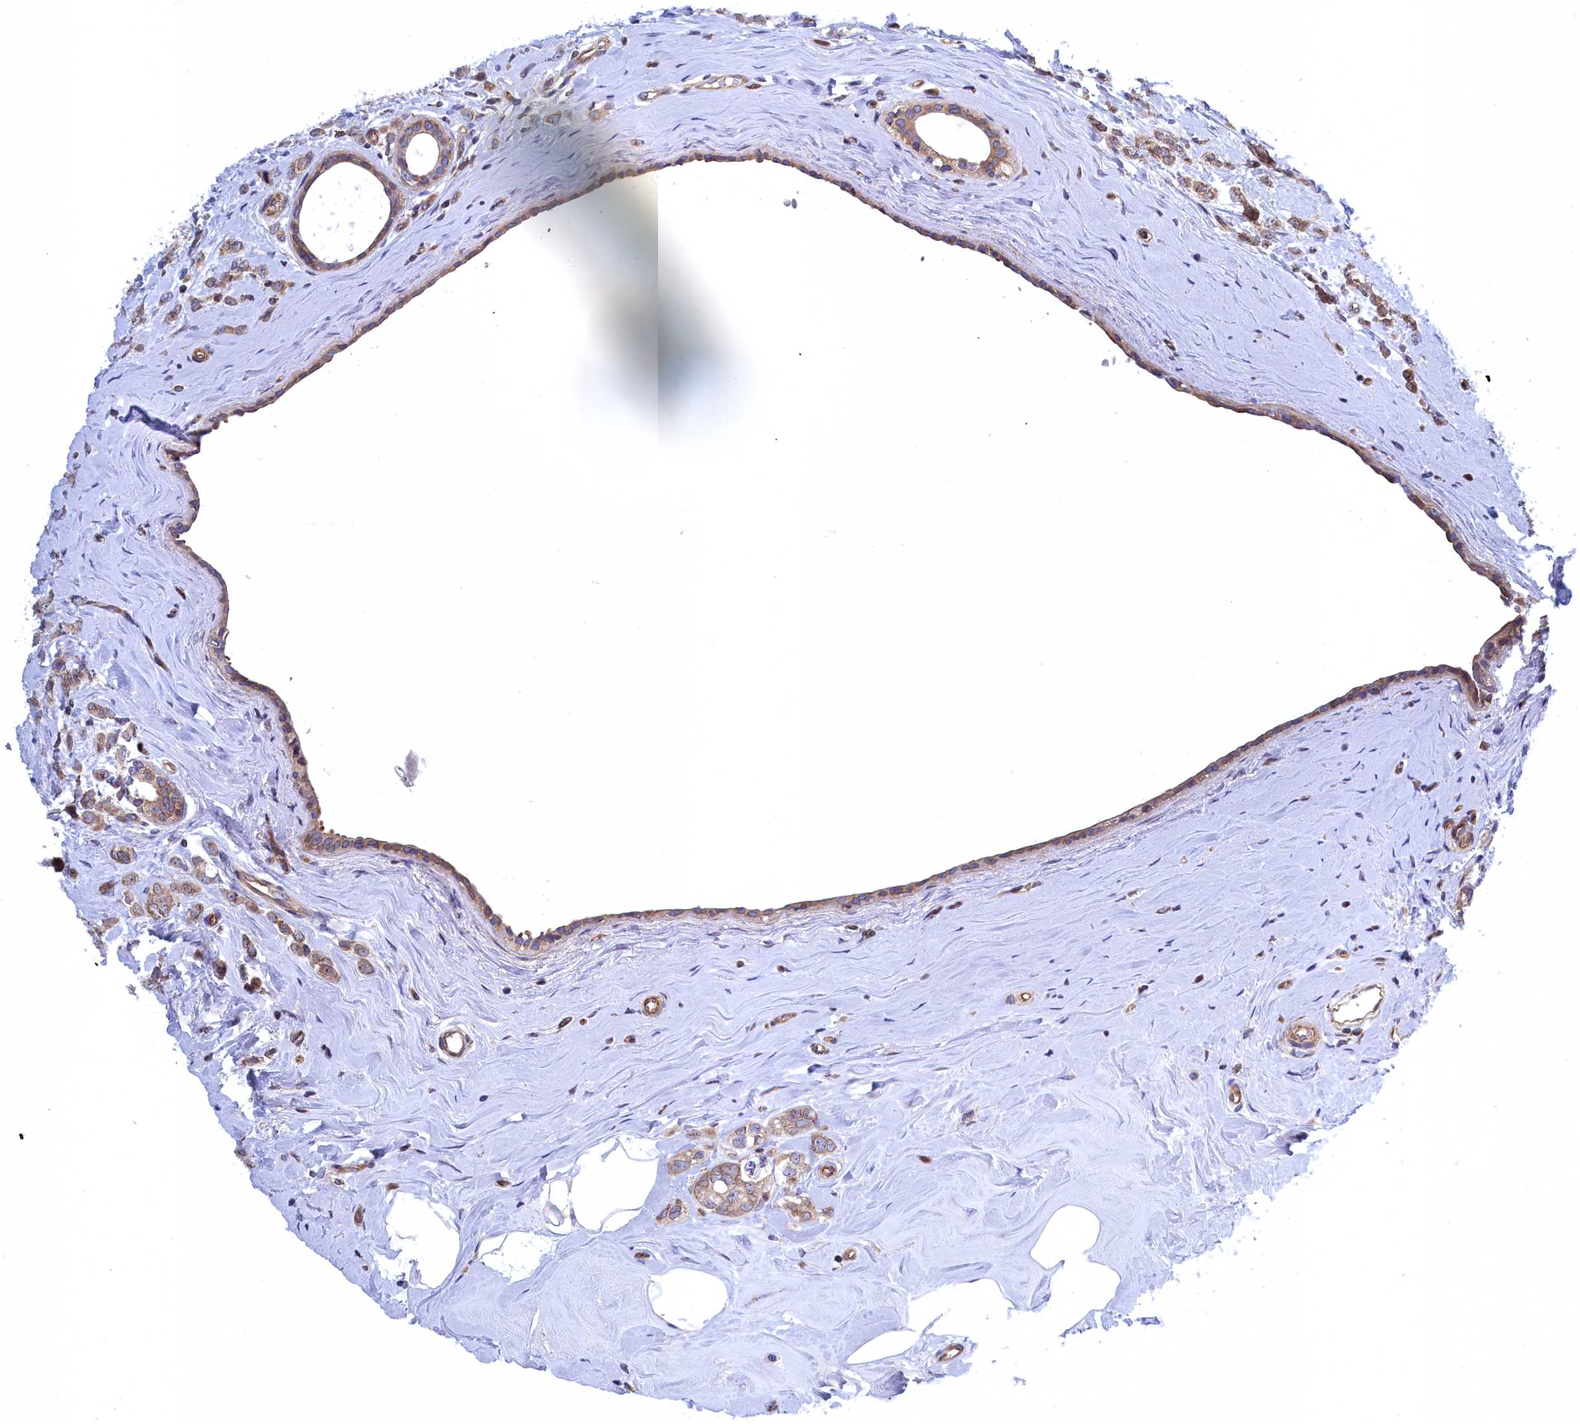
{"staining": {"intensity": "weak", "quantity": ">75%", "location": "cytoplasmic/membranous"}, "tissue": "breast cancer", "cell_type": "Tumor cells", "image_type": "cancer", "snomed": [{"axis": "morphology", "description": "Lobular carcinoma"}, {"axis": "topography", "description": "Breast"}], "caption": "Tumor cells show weak cytoplasmic/membranous positivity in approximately >75% of cells in breast cancer. The staining was performed using DAB, with brown indicating positive protein expression. Nuclei are stained blue with hematoxylin.", "gene": "NAA10", "patient": {"sex": "female", "age": 47}}